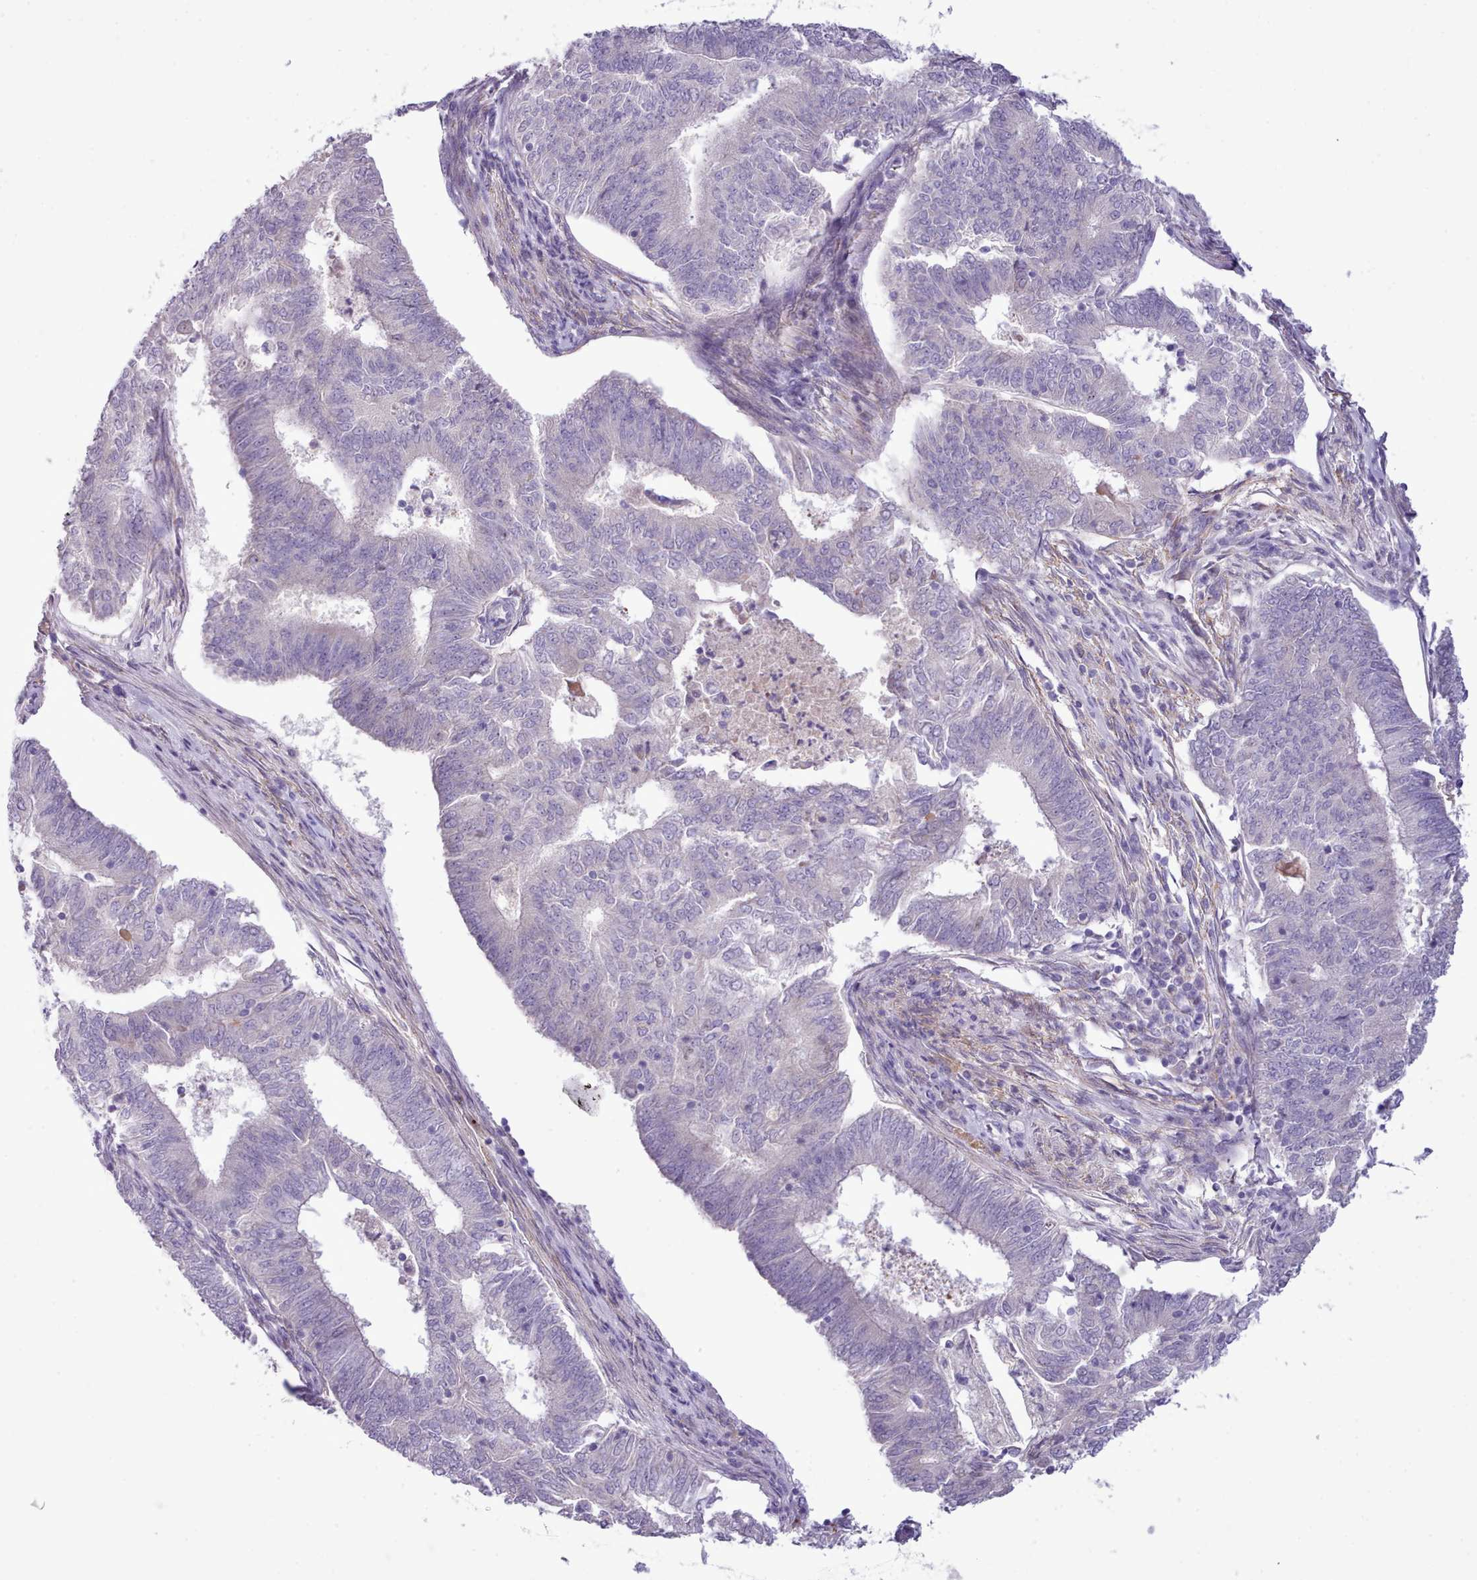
{"staining": {"intensity": "negative", "quantity": "none", "location": "none"}, "tissue": "endometrial cancer", "cell_type": "Tumor cells", "image_type": "cancer", "snomed": [{"axis": "morphology", "description": "Adenocarcinoma, NOS"}, {"axis": "topography", "description": "Endometrium"}], "caption": "Immunohistochemistry image of neoplastic tissue: human endometrial adenocarcinoma stained with DAB exhibits no significant protein staining in tumor cells.", "gene": "CYP2A13", "patient": {"sex": "female", "age": 62}}